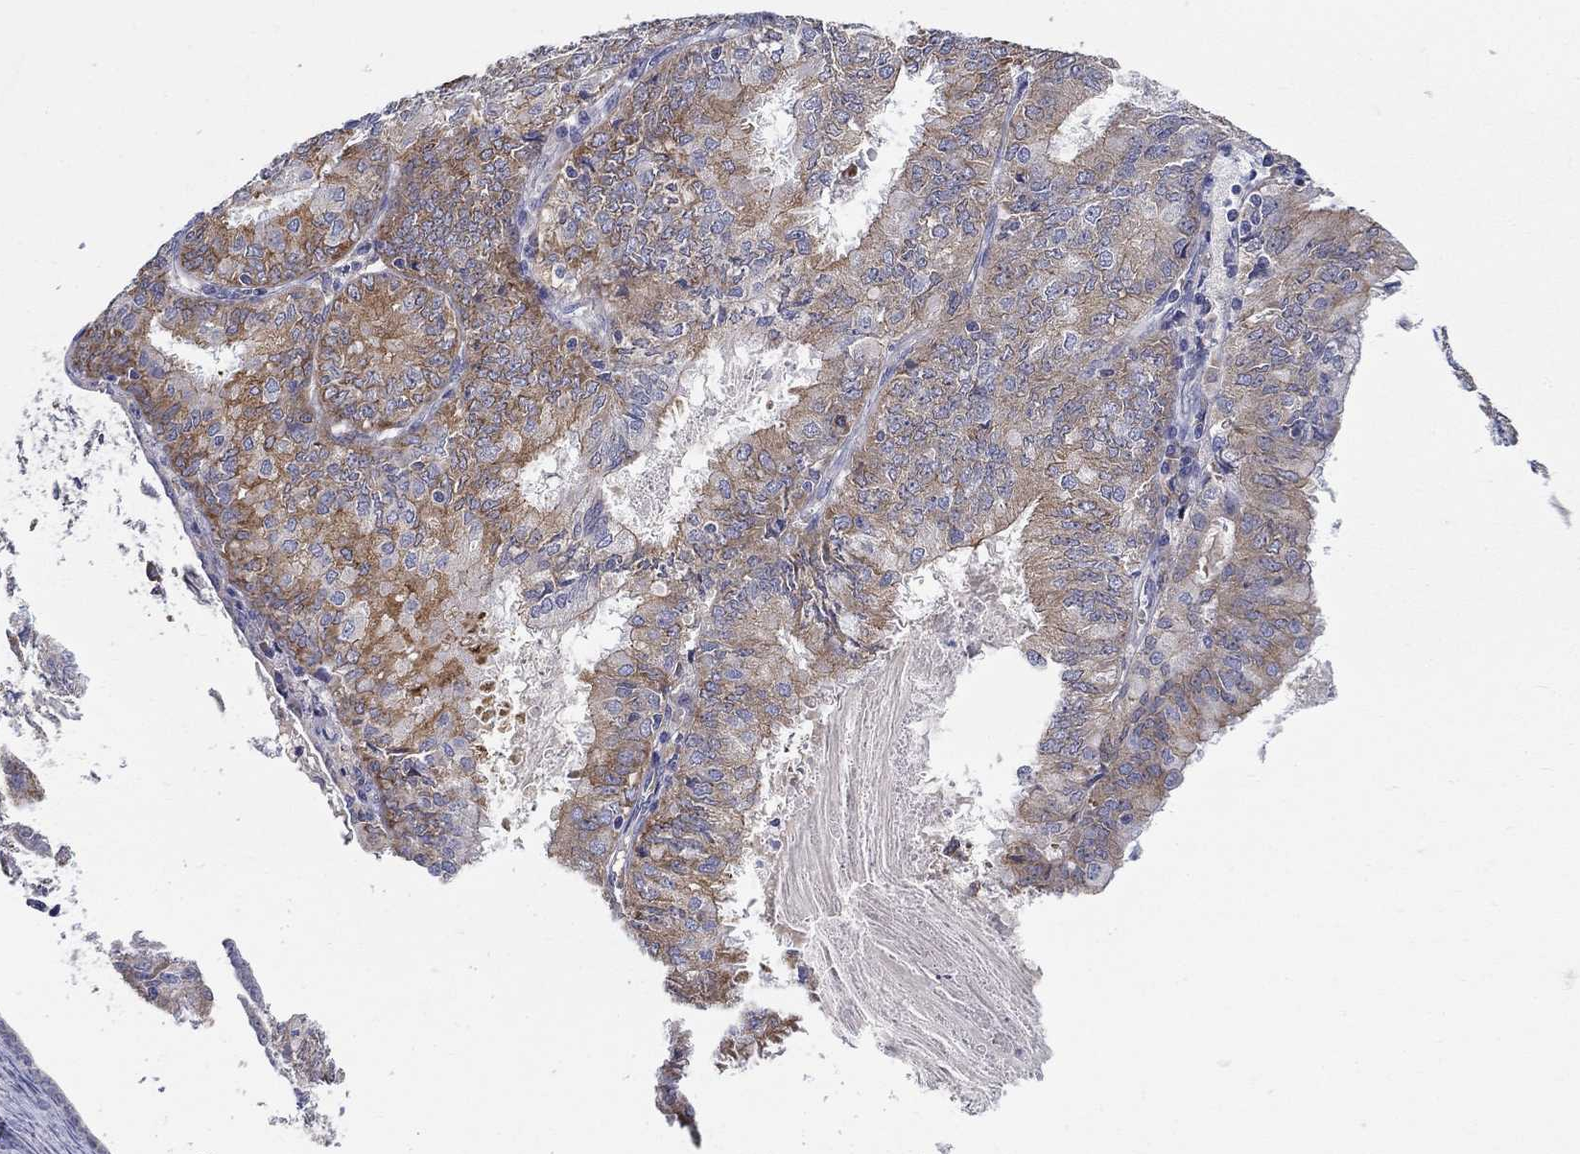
{"staining": {"intensity": "moderate", "quantity": "25%-75%", "location": "cytoplasmic/membranous"}, "tissue": "endometrial cancer", "cell_type": "Tumor cells", "image_type": "cancer", "snomed": [{"axis": "morphology", "description": "Adenocarcinoma, NOS"}, {"axis": "topography", "description": "Endometrium"}], "caption": "A photomicrograph of adenocarcinoma (endometrial) stained for a protein demonstrates moderate cytoplasmic/membranous brown staining in tumor cells.", "gene": "QRFPR", "patient": {"sex": "female", "age": 57}}